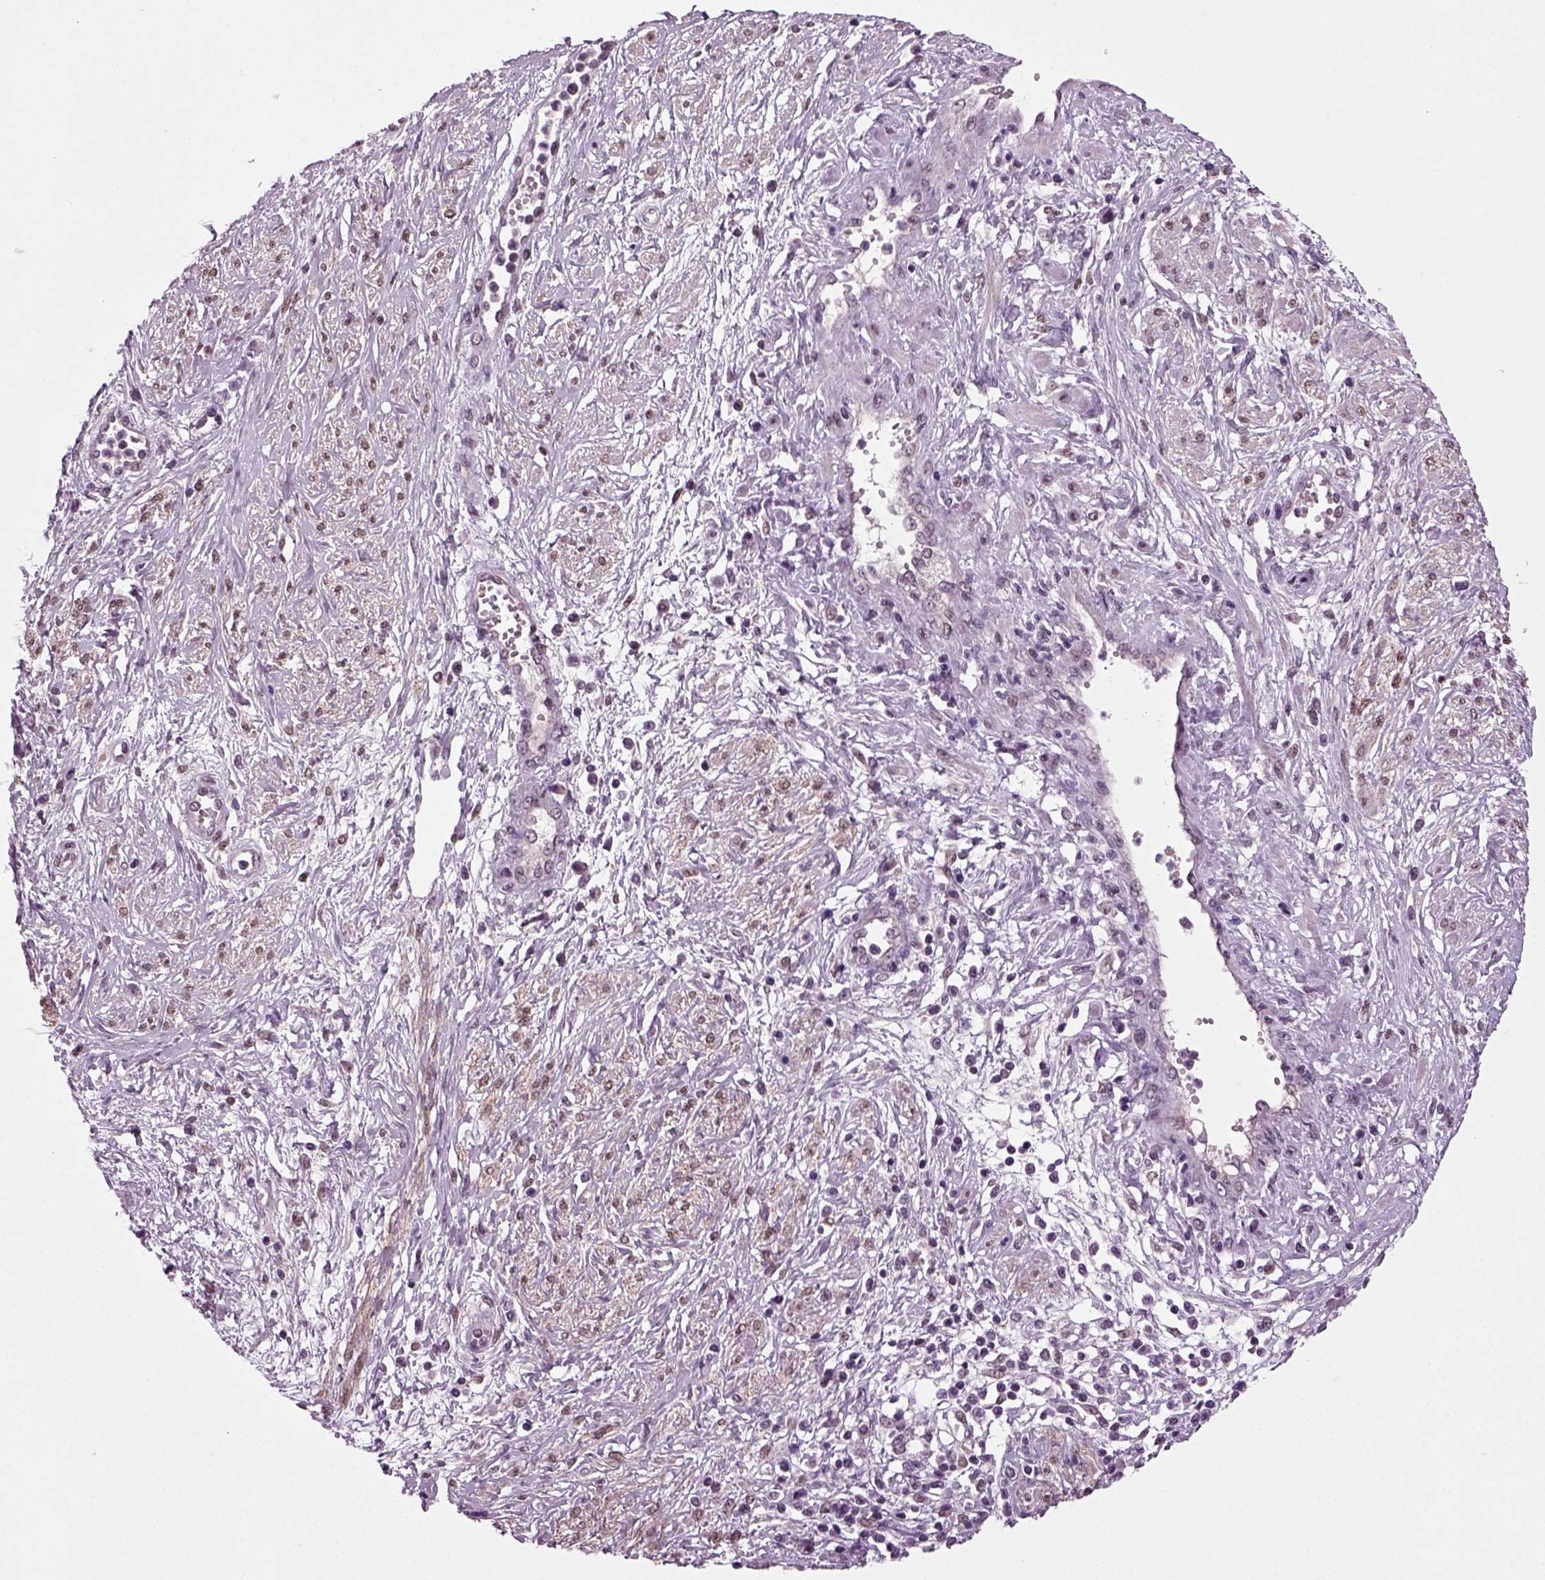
{"staining": {"intensity": "moderate", "quantity": "25%-75%", "location": "nuclear"}, "tissue": "cervical cancer", "cell_type": "Tumor cells", "image_type": "cancer", "snomed": [{"axis": "morphology", "description": "Squamous cell carcinoma, NOS"}, {"axis": "topography", "description": "Cervix"}], "caption": "This image demonstrates immunohistochemistry staining of human cervical cancer, with medium moderate nuclear expression in approximately 25%-75% of tumor cells.", "gene": "RCOR3", "patient": {"sex": "female", "age": 34}}